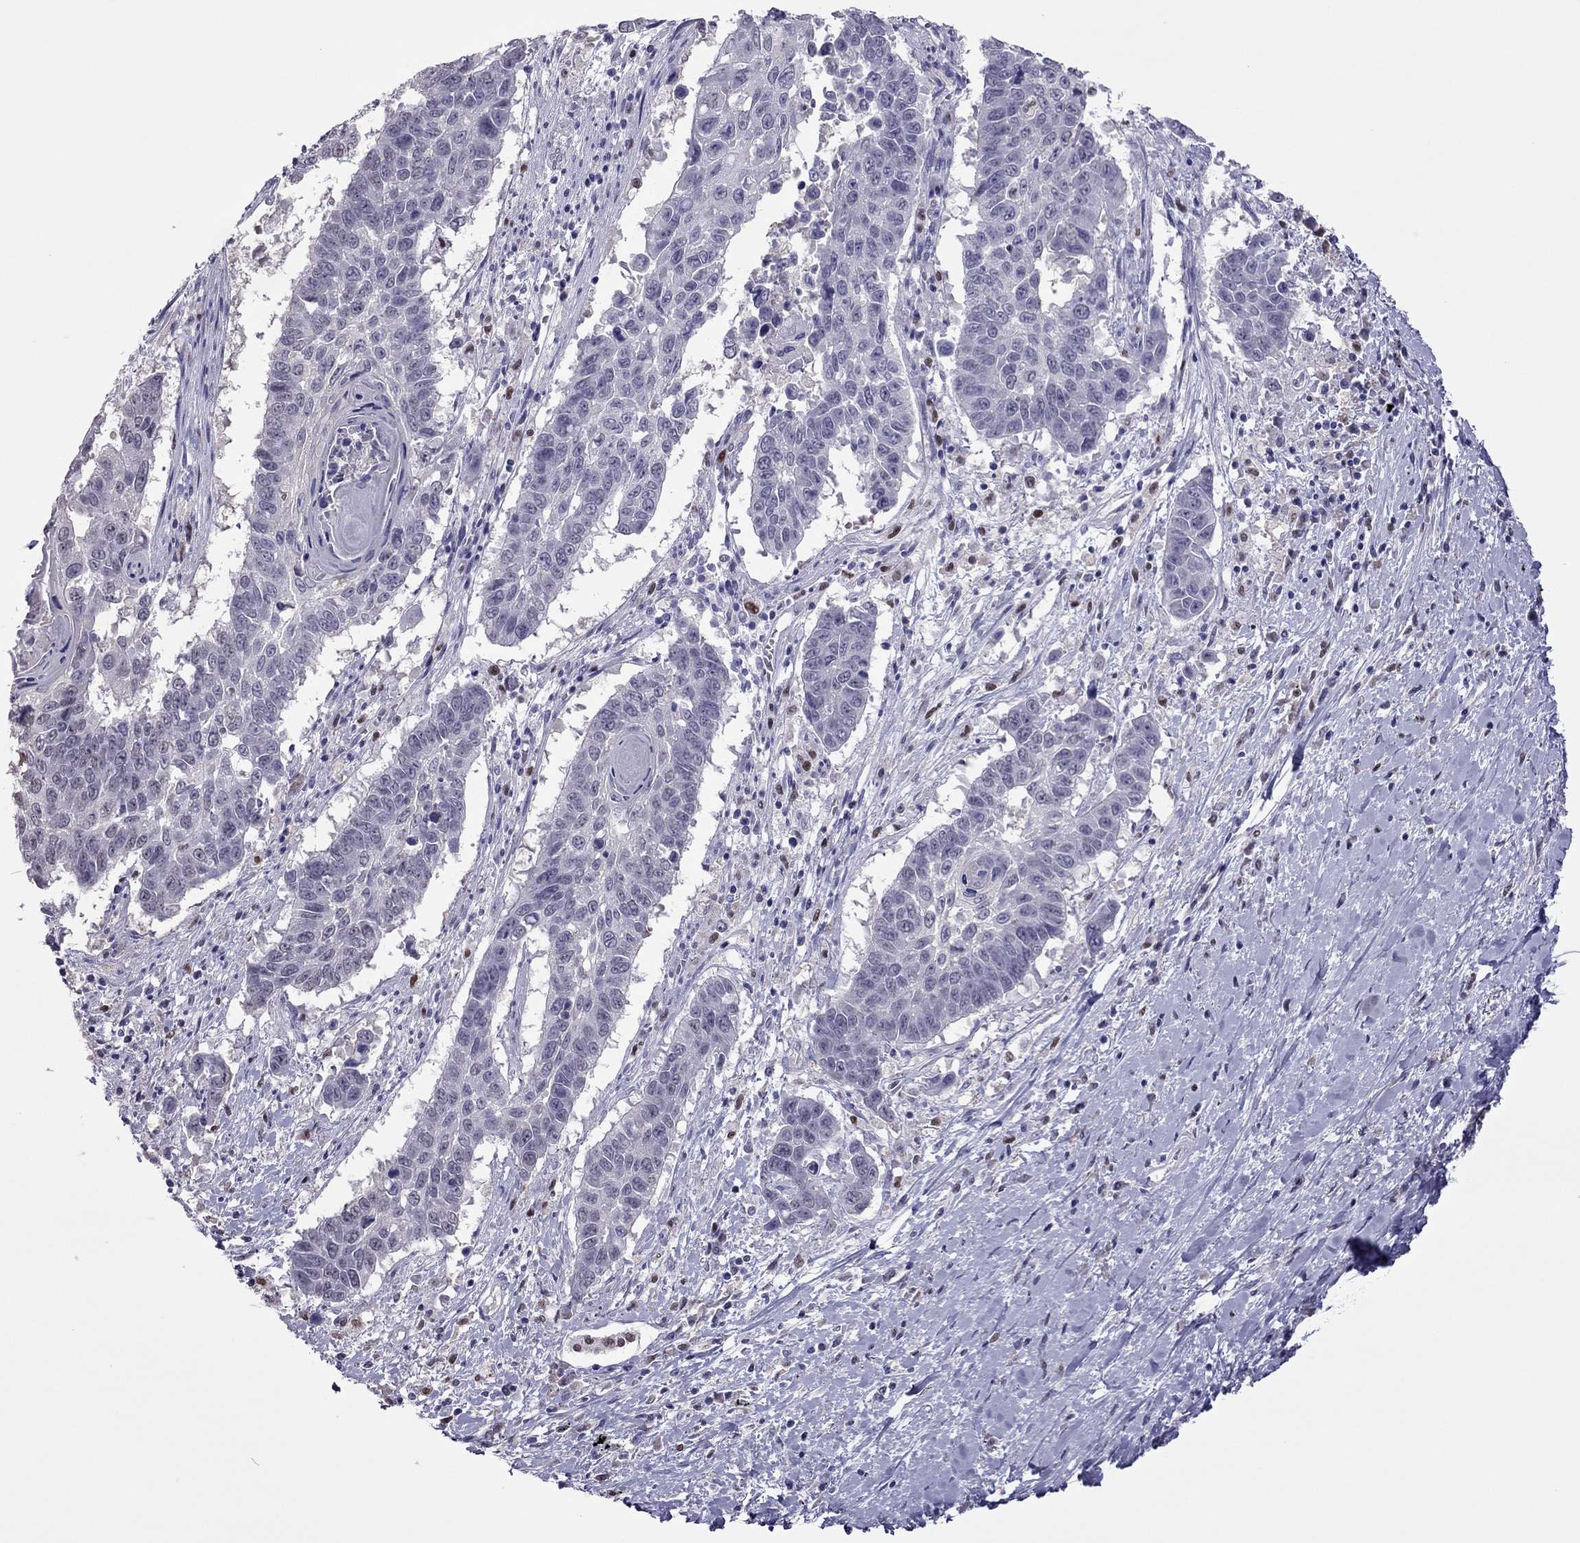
{"staining": {"intensity": "negative", "quantity": "none", "location": "none"}, "tissue": "lung cancer", "cell_type": "Tumor cells", "image_type": "cancer", "snomed": [{"axis": "morphology", "description": "Squamous cell carcinoma, NOS"}, {"axis": "topography", "description": "Lung"}], "caption": "Image shows no protein positivity in tumor cells of squamous cell carcinoma (lung) tissue. The staining was performed using DAB (3,3'-diaminobenzidine) to visualize the protein expression in brown, while the nuclei were stained in blue with hematoxylin (Magnification: 20x).", "gene": "SPINT3", "patient": {"sex": "male", "age": 73}}